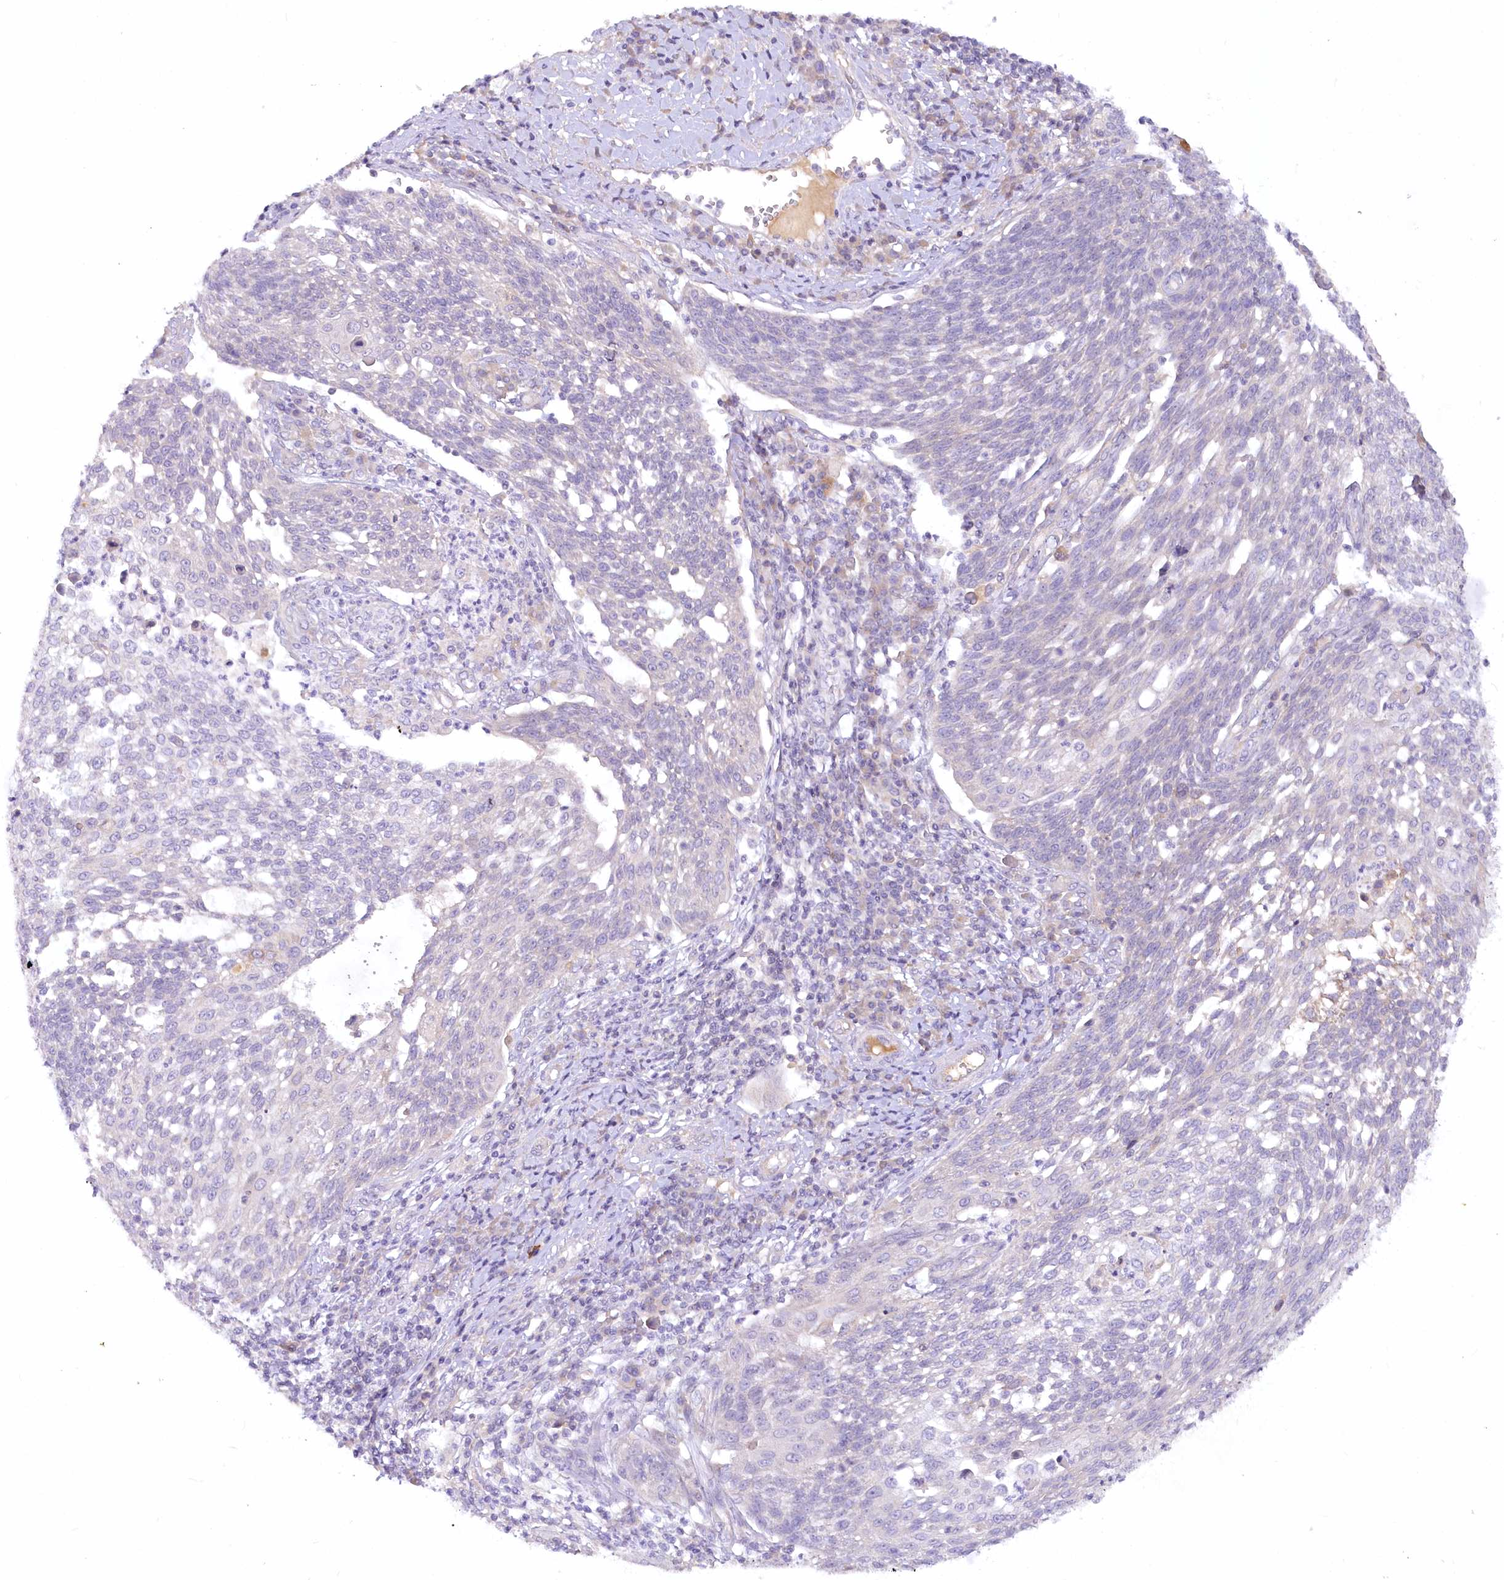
{"staining": {"intensity": "negative", "quantity": "none", "location": "none"}, "tissue": "cervical cancer", "cell_type": "Tumor cells", "image_type": "cancer", "snomed": [{"axis": "morphology", "description": "Squamous cell carcinoma, NOS"}, {"axis": "topography", "description": "Cervix"}], "caption": "Immunohistochemistry (IHC) of cervical cancer exhibits no expression in tumor cells.", "gene": "EFHC2", "patient": {"sex": "female", "age": 34}}